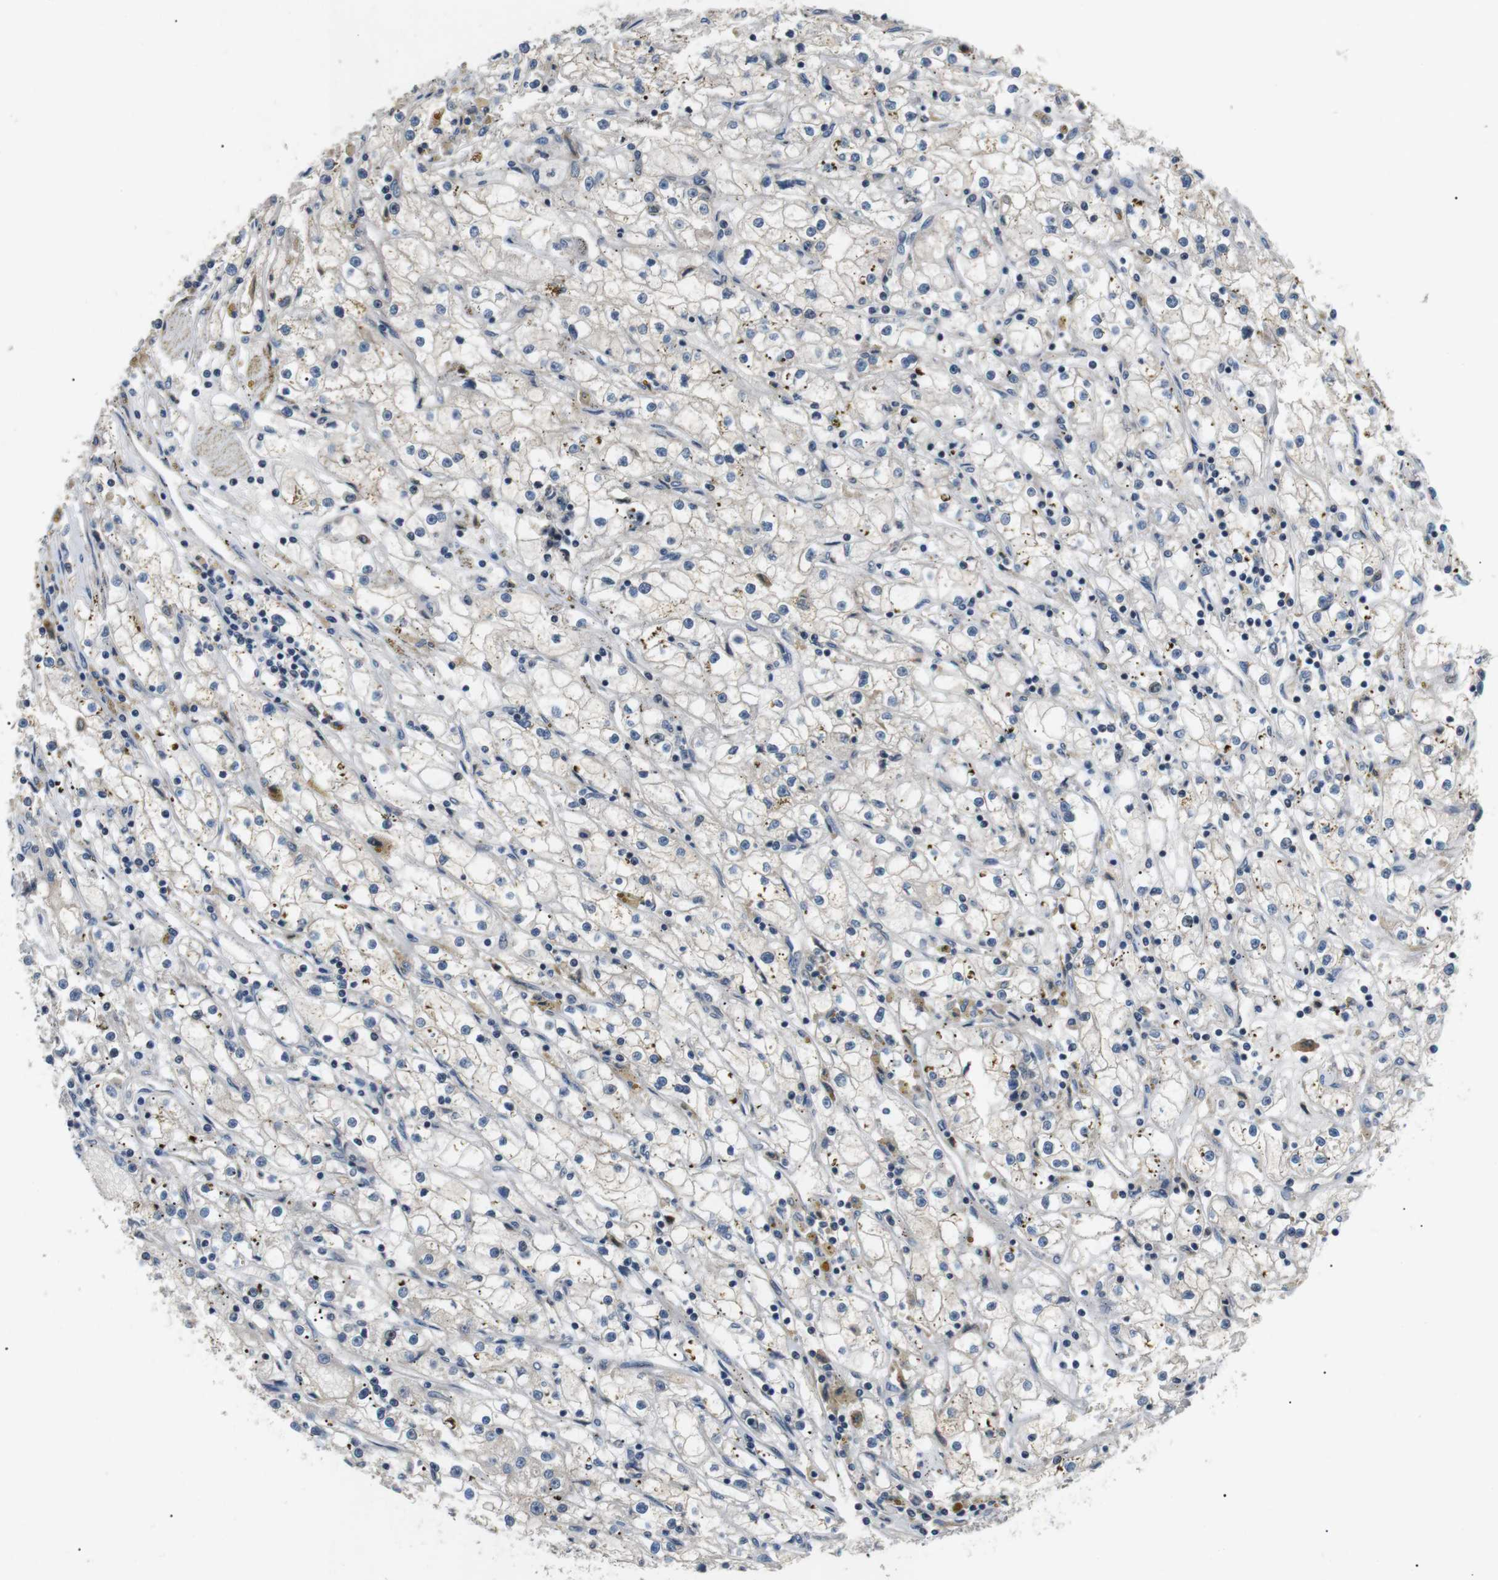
{"staining": {"intensity": "negative", "quantity": "none", "location": "none"}, "tissue": "renal cancer", "cell_type": "Tumor cells", "image_type": "cancer", "snomed": [{"axis": "morphology", "description": "Adenocarcinoma, NOS"}, {"axis": "topography", "description": "Kidney"}], "caption": "Tumor cells are negative for protein expression in human renal cancer.", "gene": "HSPA13", "patient": {"sex": "male", "age": 56}}